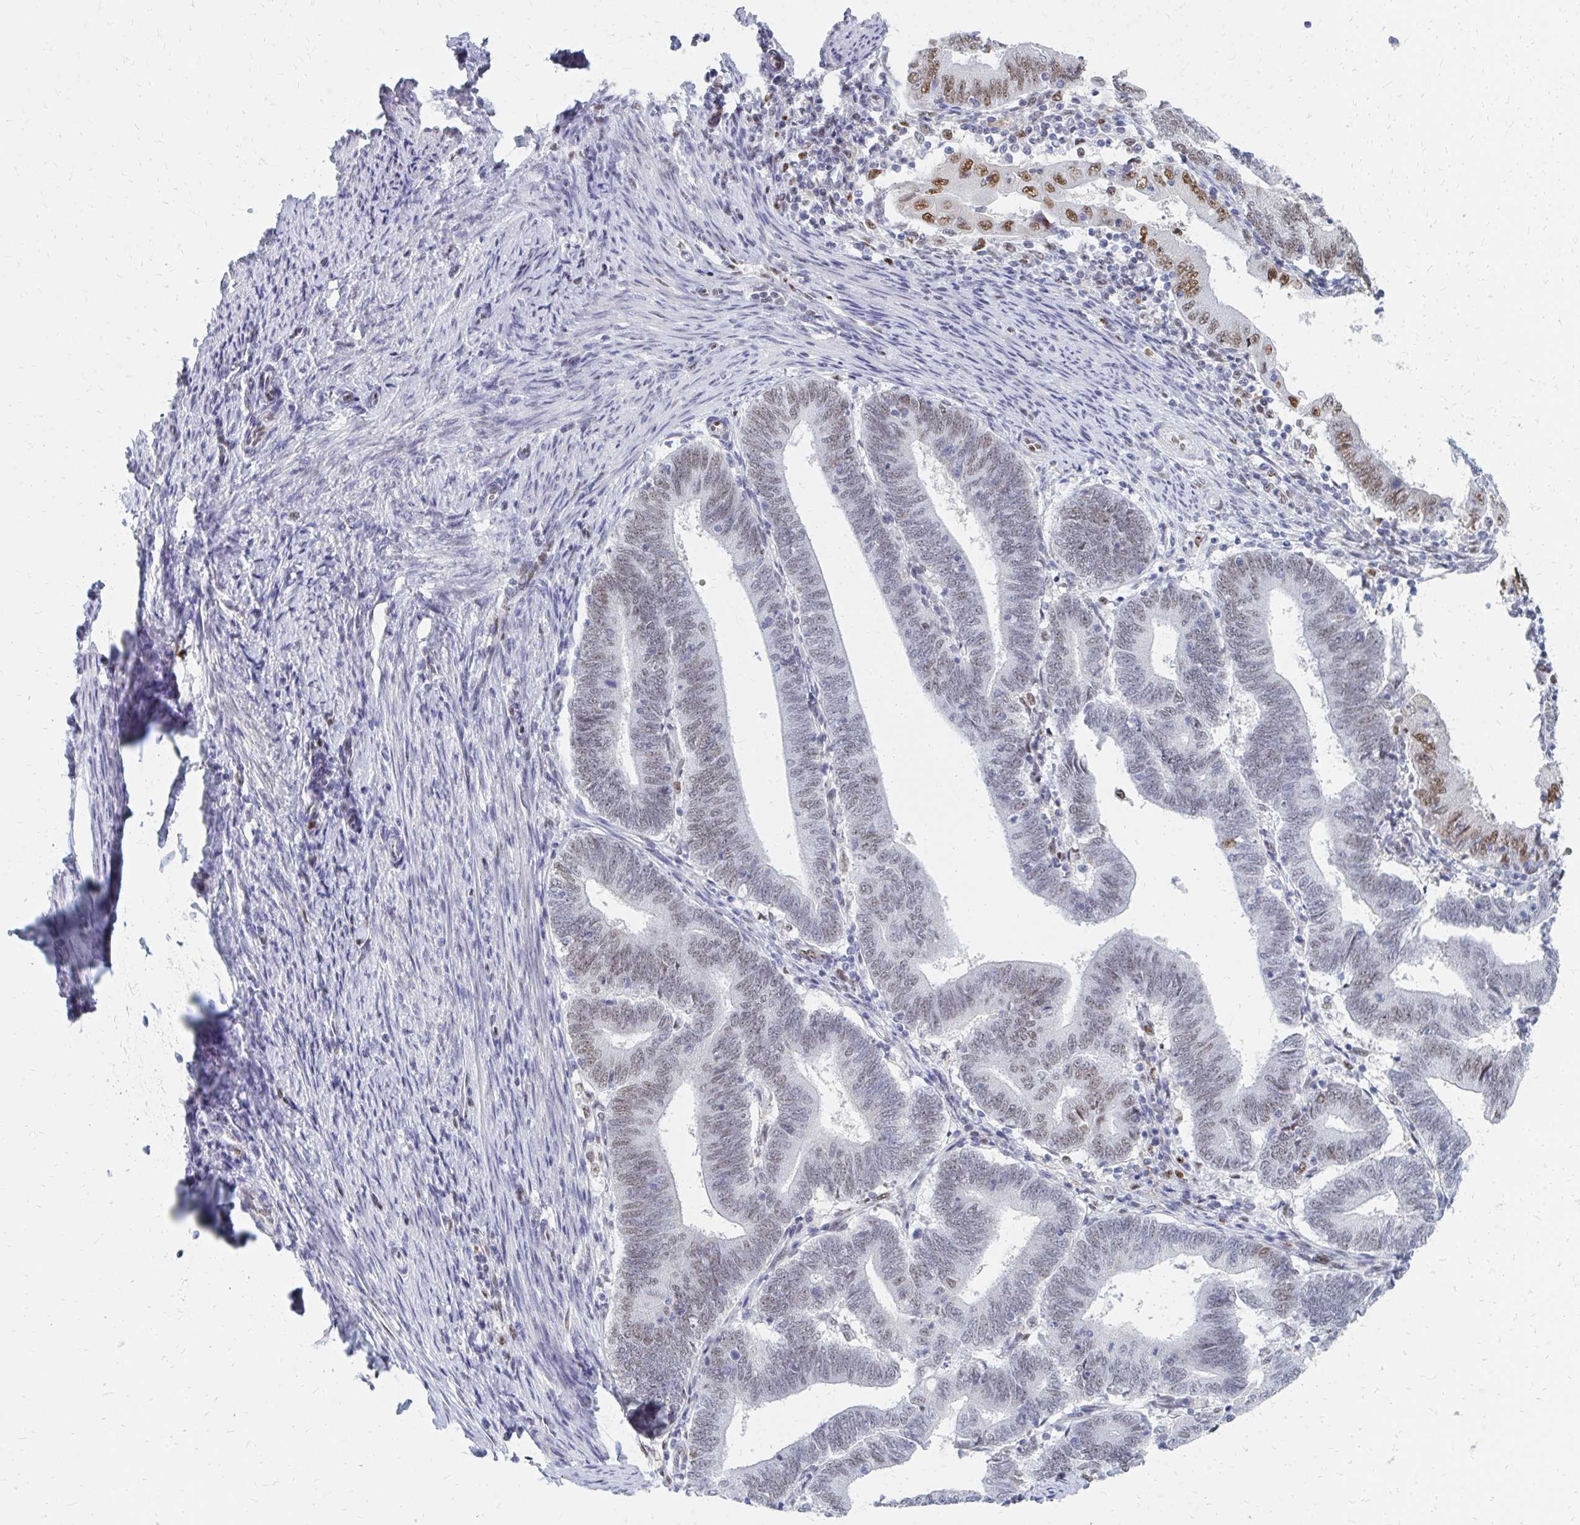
{"staining": {"intensity": "moderate", "quantity": "<25%", "location": "nuclear"}, "tissue": "endometrial cancer", "cell_type": "Tumor cells", "image_type": "cancer", "snomed": [{"axis": "morphology", "description": "Adenocarcinoma, NOS"}, {"axis": "topography", "description": "Endometrium"}], "caption": "Moderate nuclear positivity for a protein is present in approximately <25% of tumor cells of adenocarcinoma (endometrial) using IHC.", "gene": "PLK3", "patient": {"sex": "female", "age": 70}}